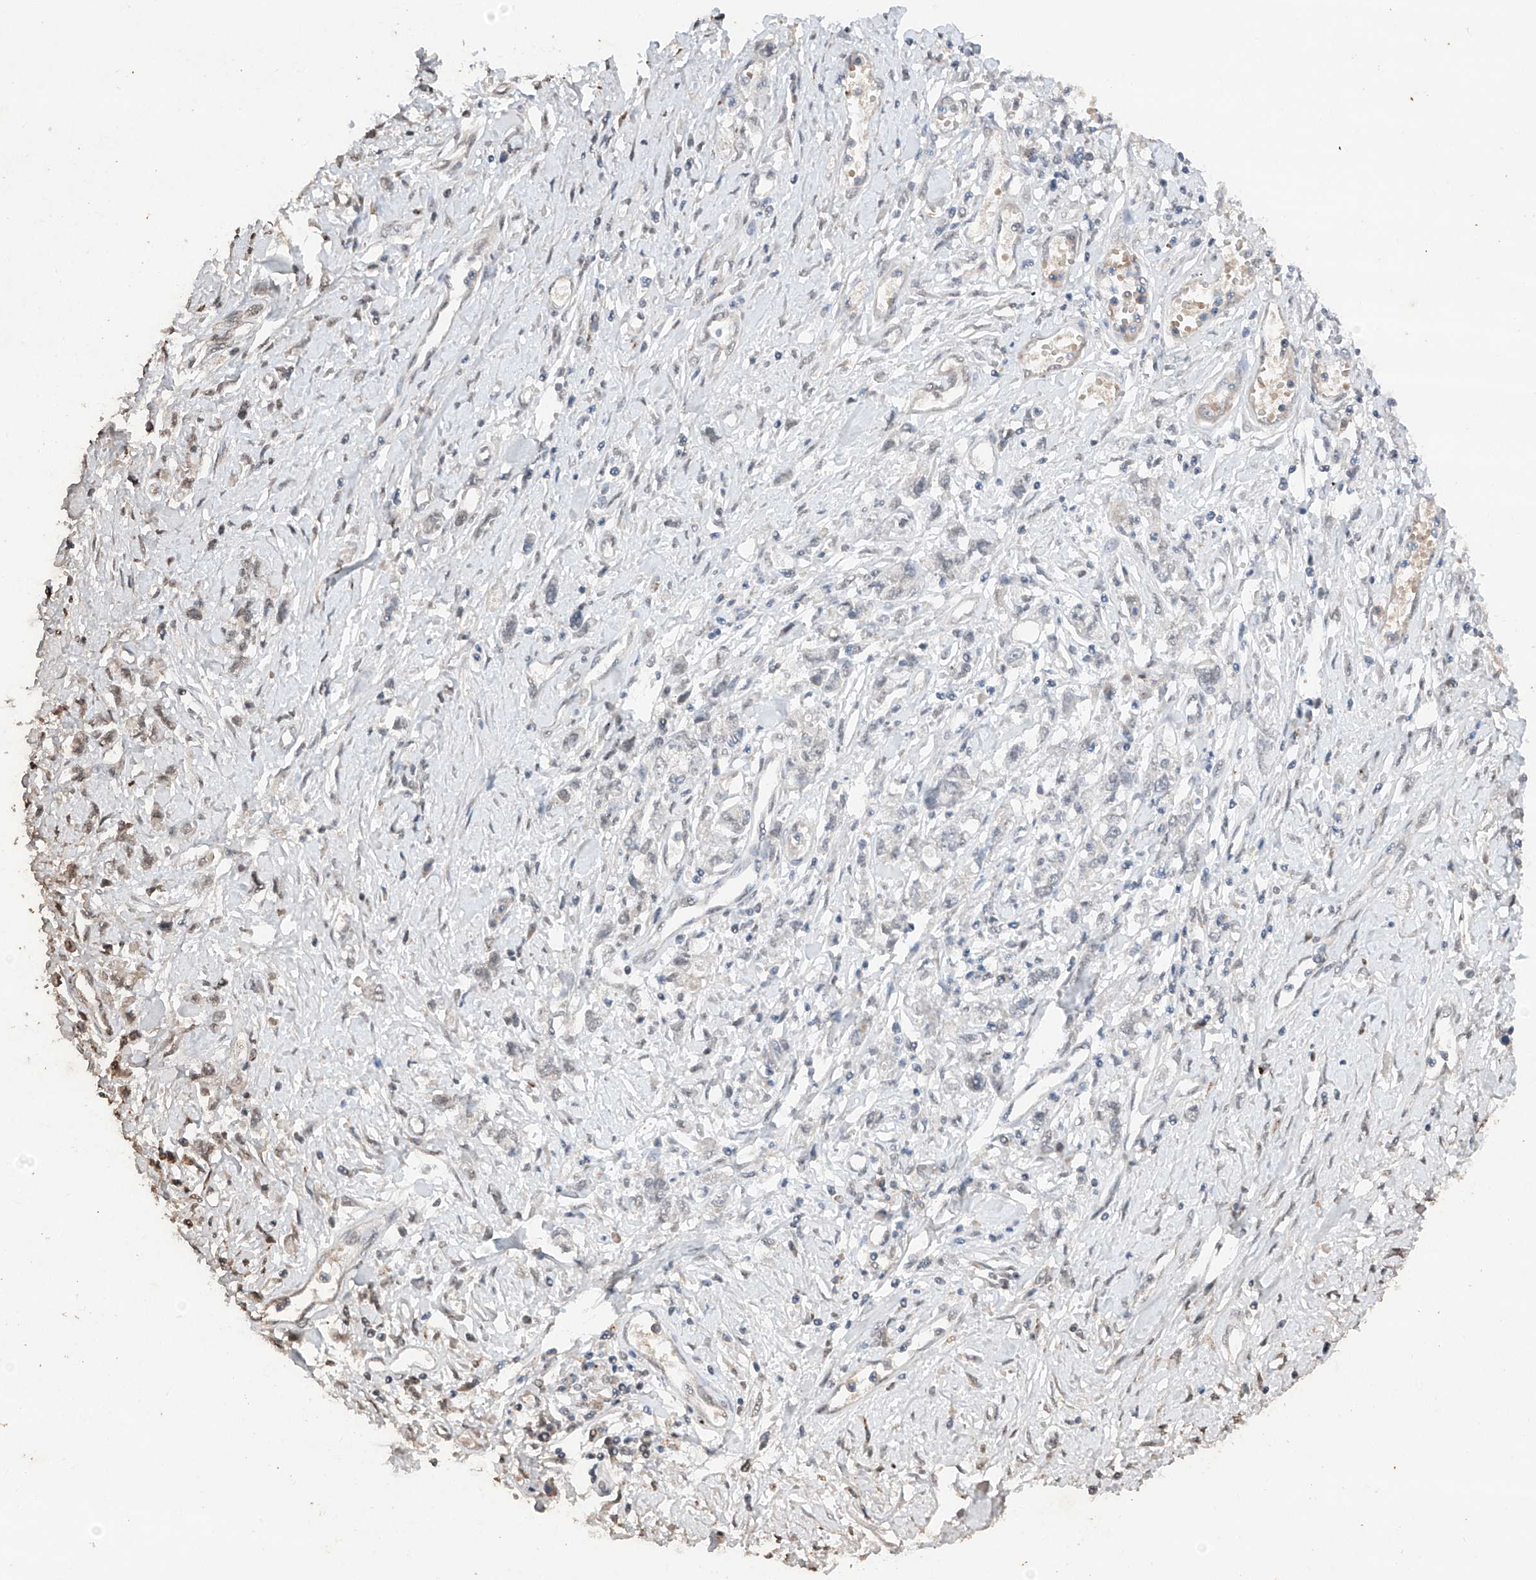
{"staining": {"intensity": "negative", "quantity": "none", "location": "none"}, "tissue": "stomach cancer", "cell_type": "Tumor cells", "image_type": "cancer", "snomed": [{"axis": "morphology", "description": "Adenocarcinoma, NOS"}, {"axis": "topography", "description": "Stomach"}], "caption": "Immunohistochemical staining of stomach cancer (adenocarcinoma) displays no significant staining in tumor cells. The staining was performed using DAB to visualize the protein expression in brown, while the nuclei were stained in blue with hematoxylin (Magnification: 20x).", "gene": "TBX4", "patient": {"sex": "female", "age": 76}}